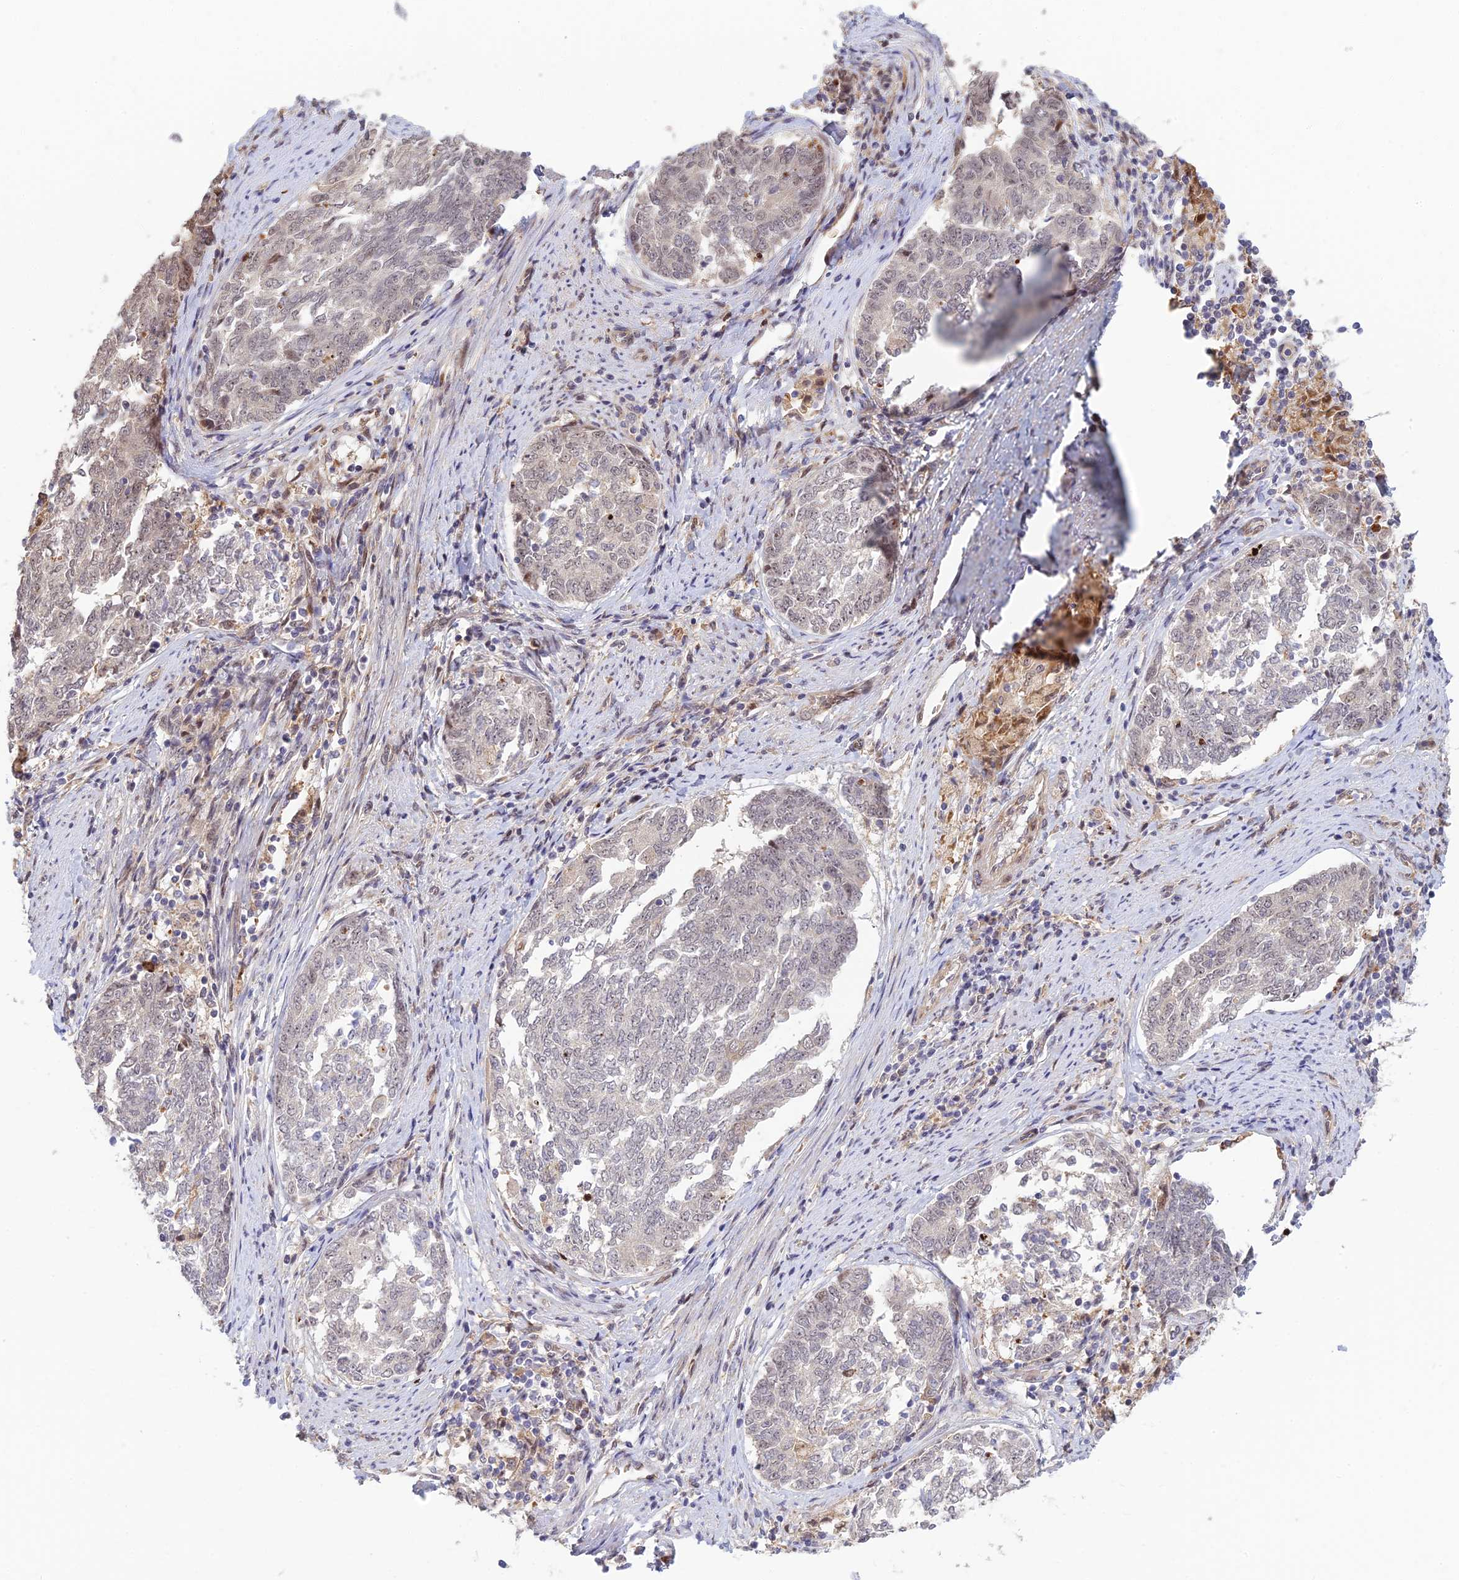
{"staining": {"intensity": "weak", "quantity": "25%-75%", "location": "nuclear"}, "tissue": "endometrial cancer", "cell_type": "Tumor cells", "image_type": "cancer", "snomed": [{"axis": "morphology", "description": "Adenocarcinoma, NOS"}, {"axis": "topography", "description": "Endometrium"}], "caption": "Adenocarcinoma (endometrial) stained with DAB (3,3'-diaminobenzidine) immunohistochemistry demonstrates low levels of weak nuclear staining in about 25%-75% of tumor cells.", "gene": "UFSP2", "patient": {"sex": "female", "age": 80}}